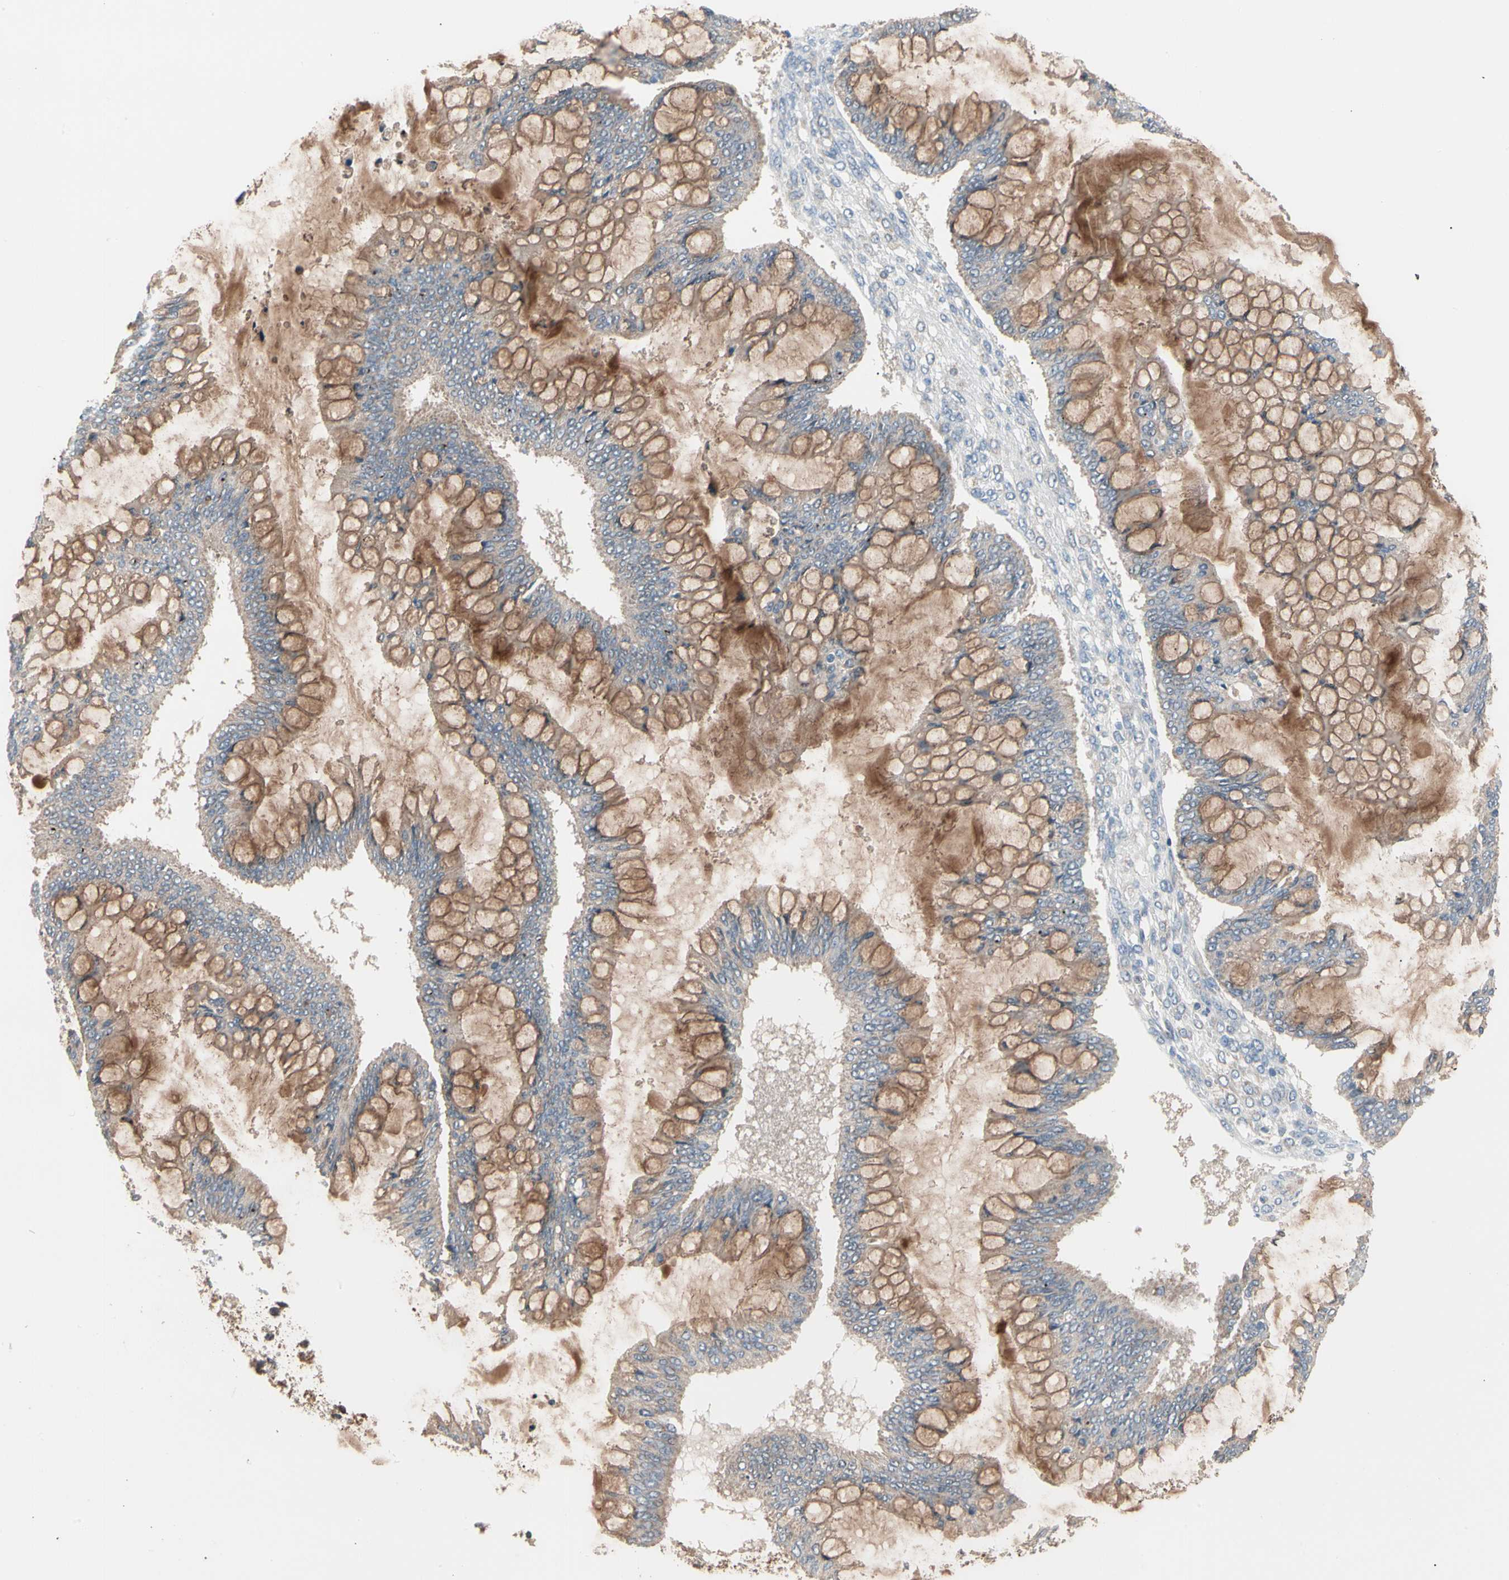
{"staining": {"intensity": "strong", "quantity": ">75%", "location": "cytoplasmic/membranous"}, "tissue": "ovarian cancer", "cell_type": "Tumor cells", "image_type": "cancer", "snomed": [{"axis": "morphology", "description": "Cystadenocarcinoma, mucinous, NOS"}, {"axis": "topography", "description": "Ovary"}], "caption": "Mucinous cystadenocarcinoma (ovarian) was stained to show a protein in brown. There is high levels of strong cytoplasmic/membranous staining in approximately >75% of tumor cells.", "gene": "MTHFS", "patient": {"sex": "female", "age": 73}}